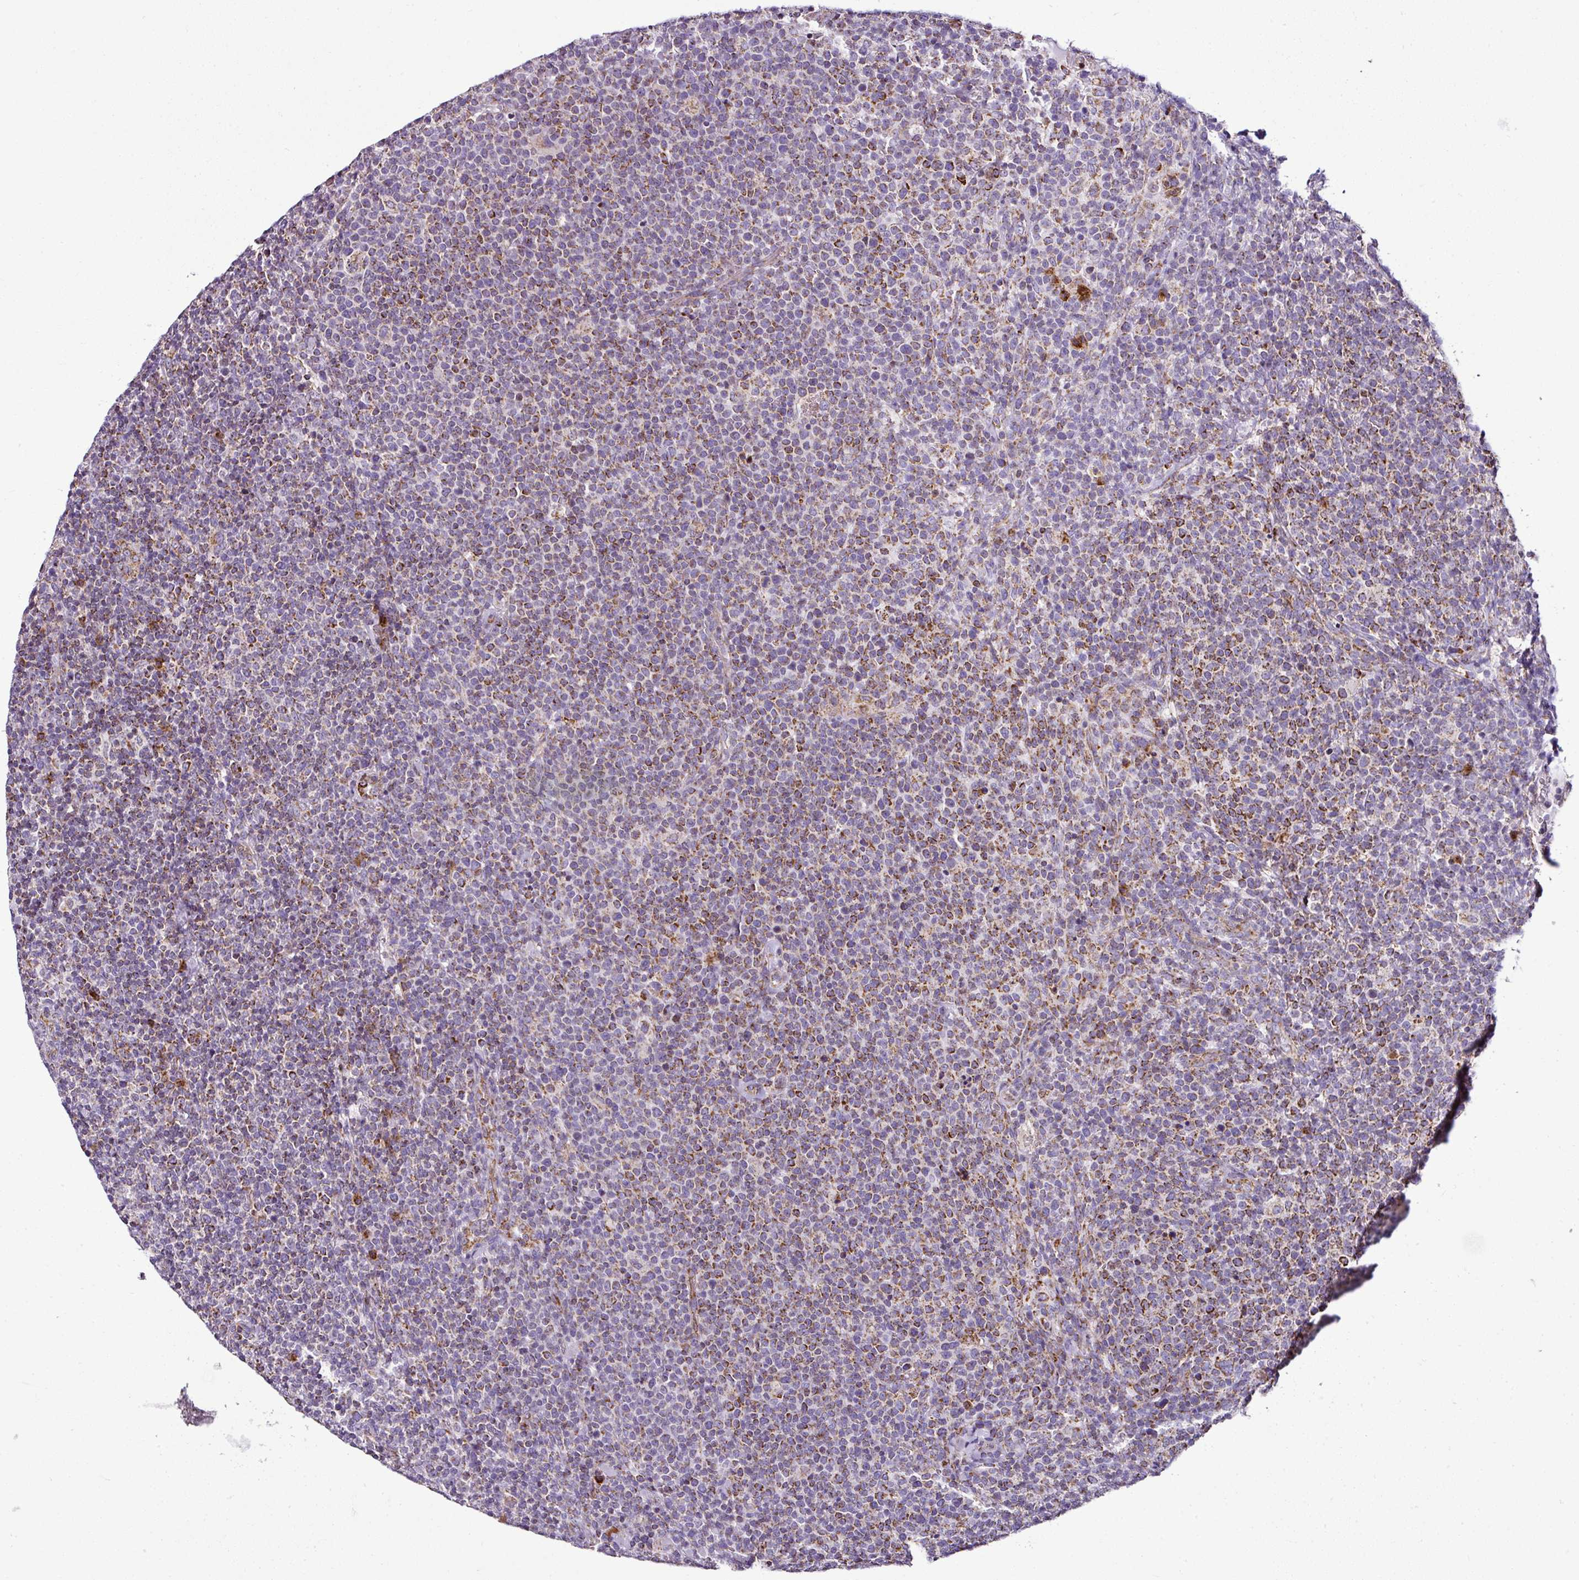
{"staining": {"intensity": "moderate", "quantity": "25%-75%", "location": "cytoplasmic/membranous"}, "tissue": "lymphoma", "cell_type": "Tumor cells", "image_type": "cancer", "snomed": [{"axis": "morphology", "description": "Malignant lymphoma, non-Hodgkin's type, High grade"}, {"axis": "topography", "description": "Lymph node"}], "caption": "IHC (DAB) staining of human lymphoma demonstrates moderate cytoplasmic/membranous protein staining in approximately 25%-75% of tumor cells. (DAB = brown stain, brightfield microscopy at high magnification).", "gene": "DPAGT1", "patient": {"sex": "male", "age": 61}}